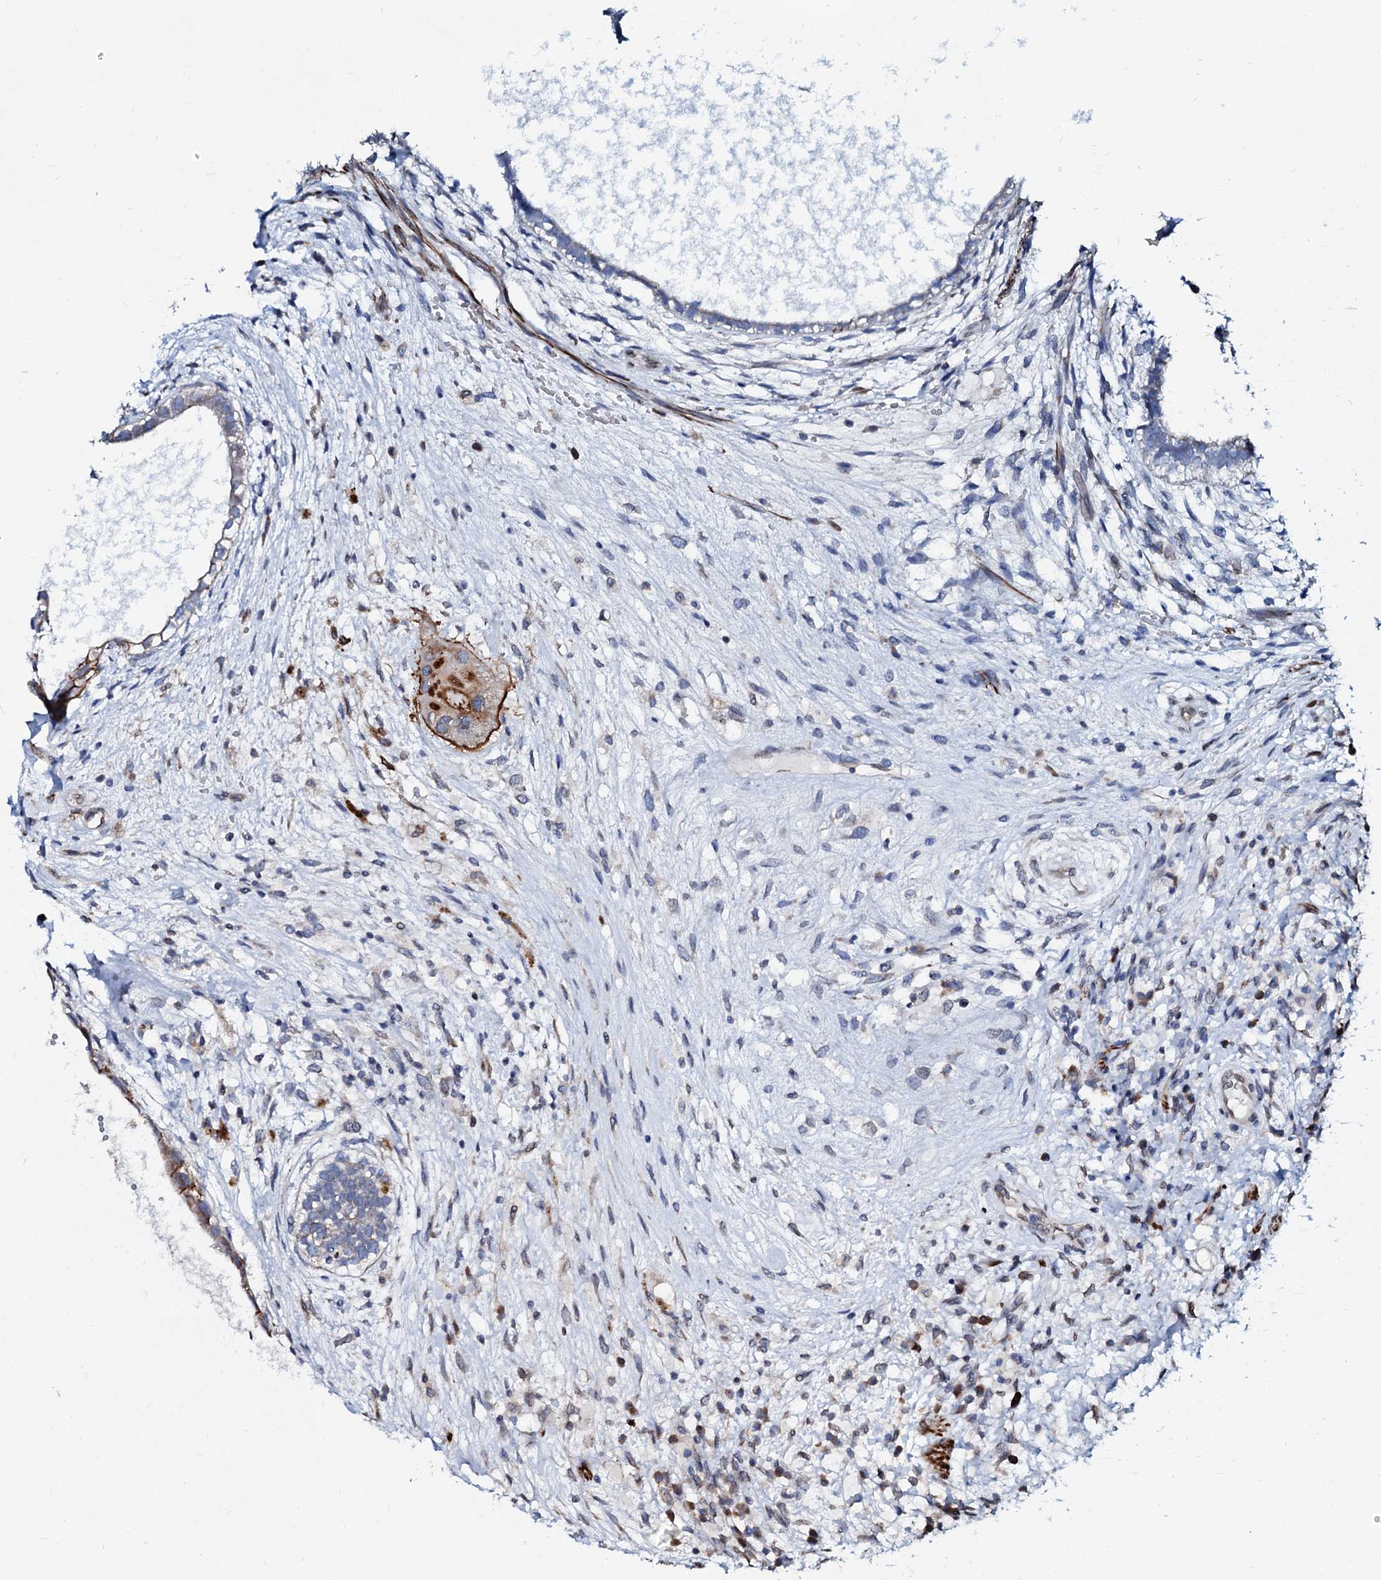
{"staining": {"intensity": "negative", "quantity": "none", "location": "none"}, "tissue": "testis cancer", "cell_type": "Tumor cells", "image_type": "cancer", "snomed": [{"axis": "morphology", "description": "Carcinoma, Embryonal, NOS"}, {"axis": "topography", "description": "Testis"}], "caption": "The micrograph reveals no staining of tumor cells in testis embryonal carcinoma.", "gene": "NRP2", "patient": {"sex": "male", "age": 26}}